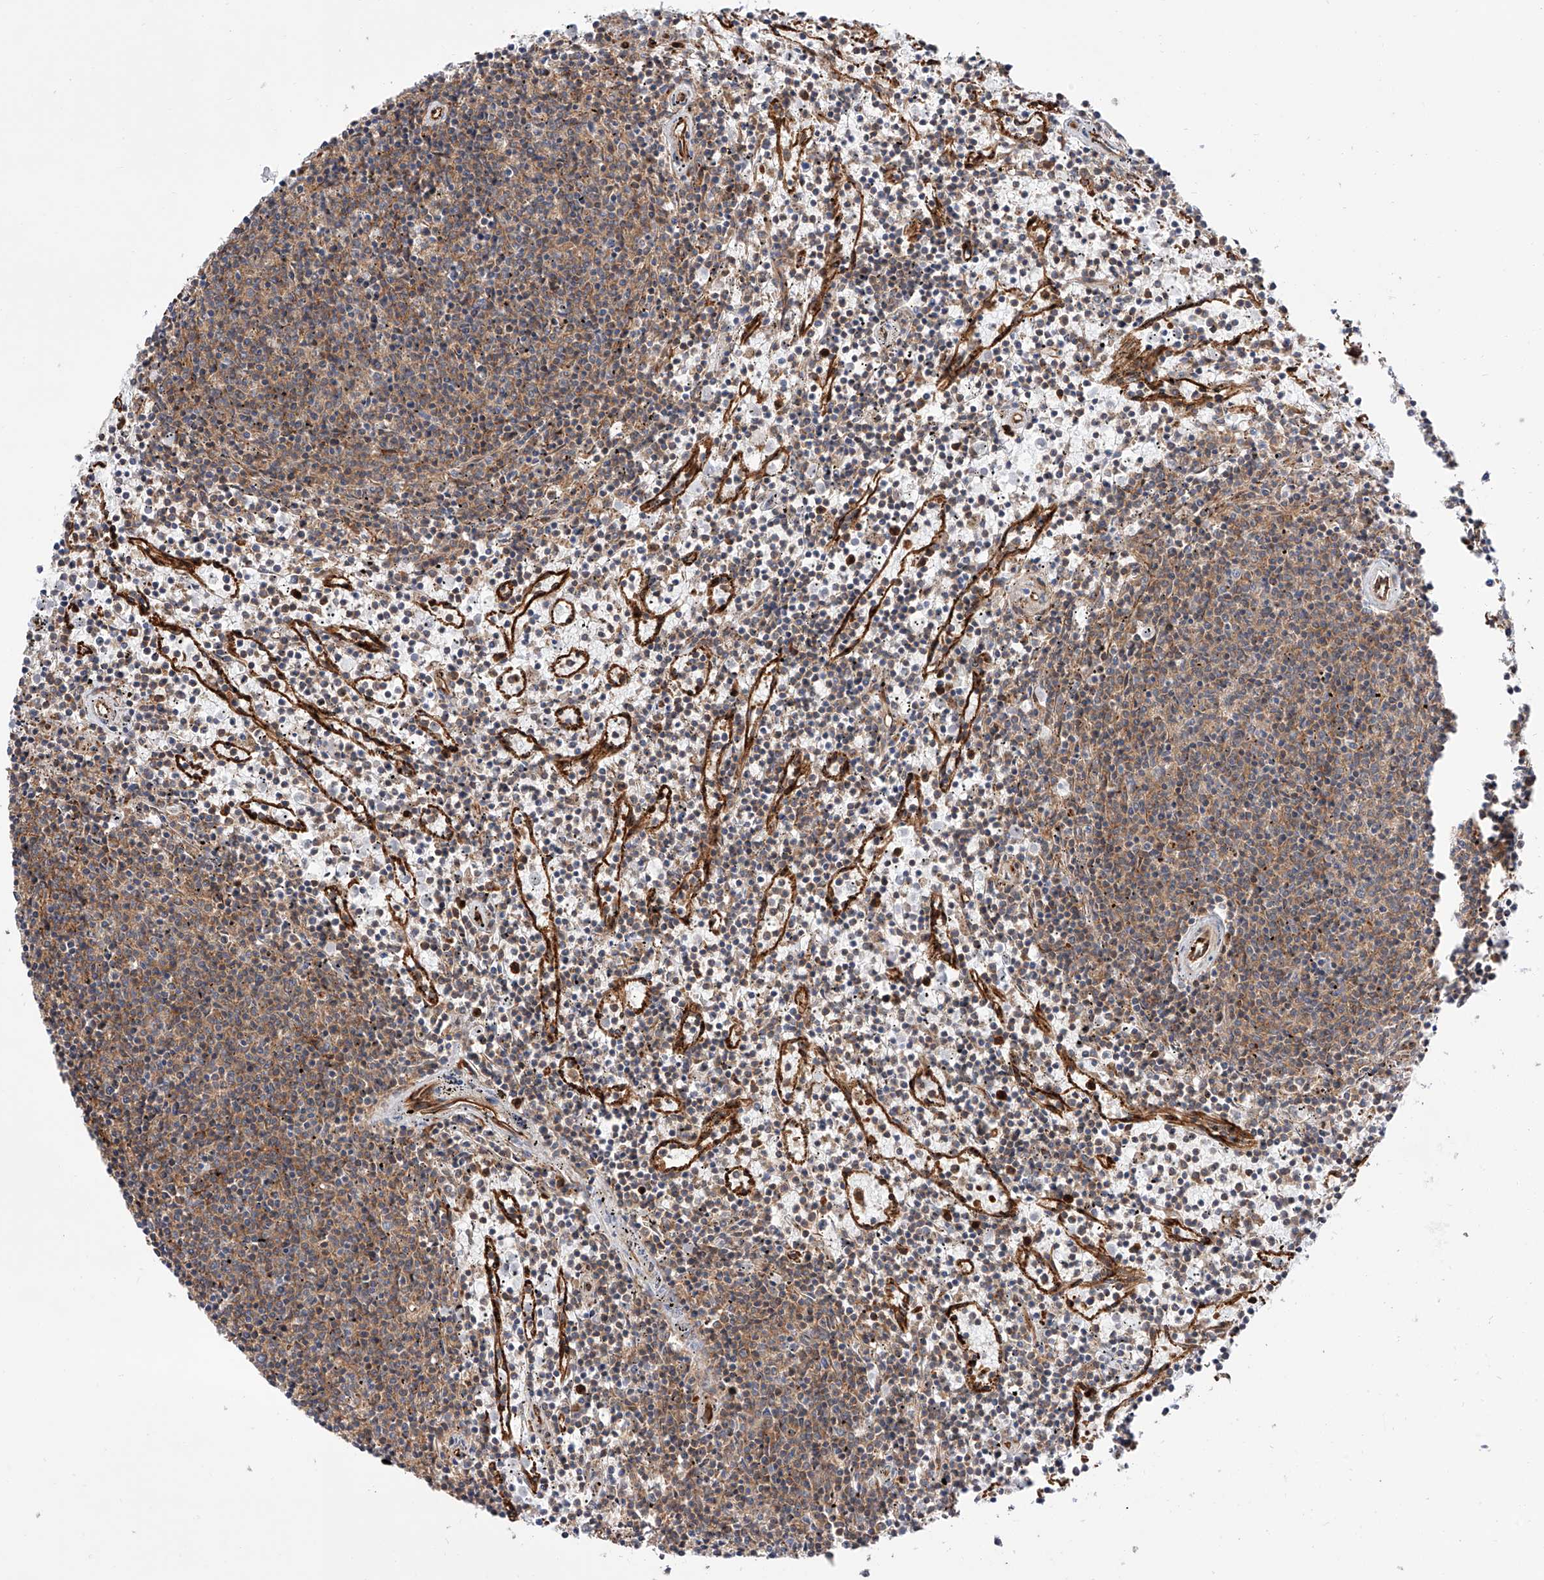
{"staining": {"intensity": "moderate", "quantity": "25%-75%", "location": "cytoplasmic/membranous"}, "tissue": "lymphoma", "cell_type": "Tumor cells", "image_type": "cancer", "snomed": [{"axis": "morphology", "description": "Malignant lymphoma, non-Hodgkin's type, Low grade"}, {"axis": "topography", "description": "Spleen"}], "caption": "Tumor cells exhibit medium levels of moderate cytoplasmic/membranous staining in approximately 25%-75% of cells in human low-grade malignant lymphoma, non-Hodgkin's type. Using DAB (brown) and hematoxylin (blue) stains, captured at high magnification using brightfield microscopy.", "gene": "ISCA2", "patient": {"sex": "female", "age": 50}}